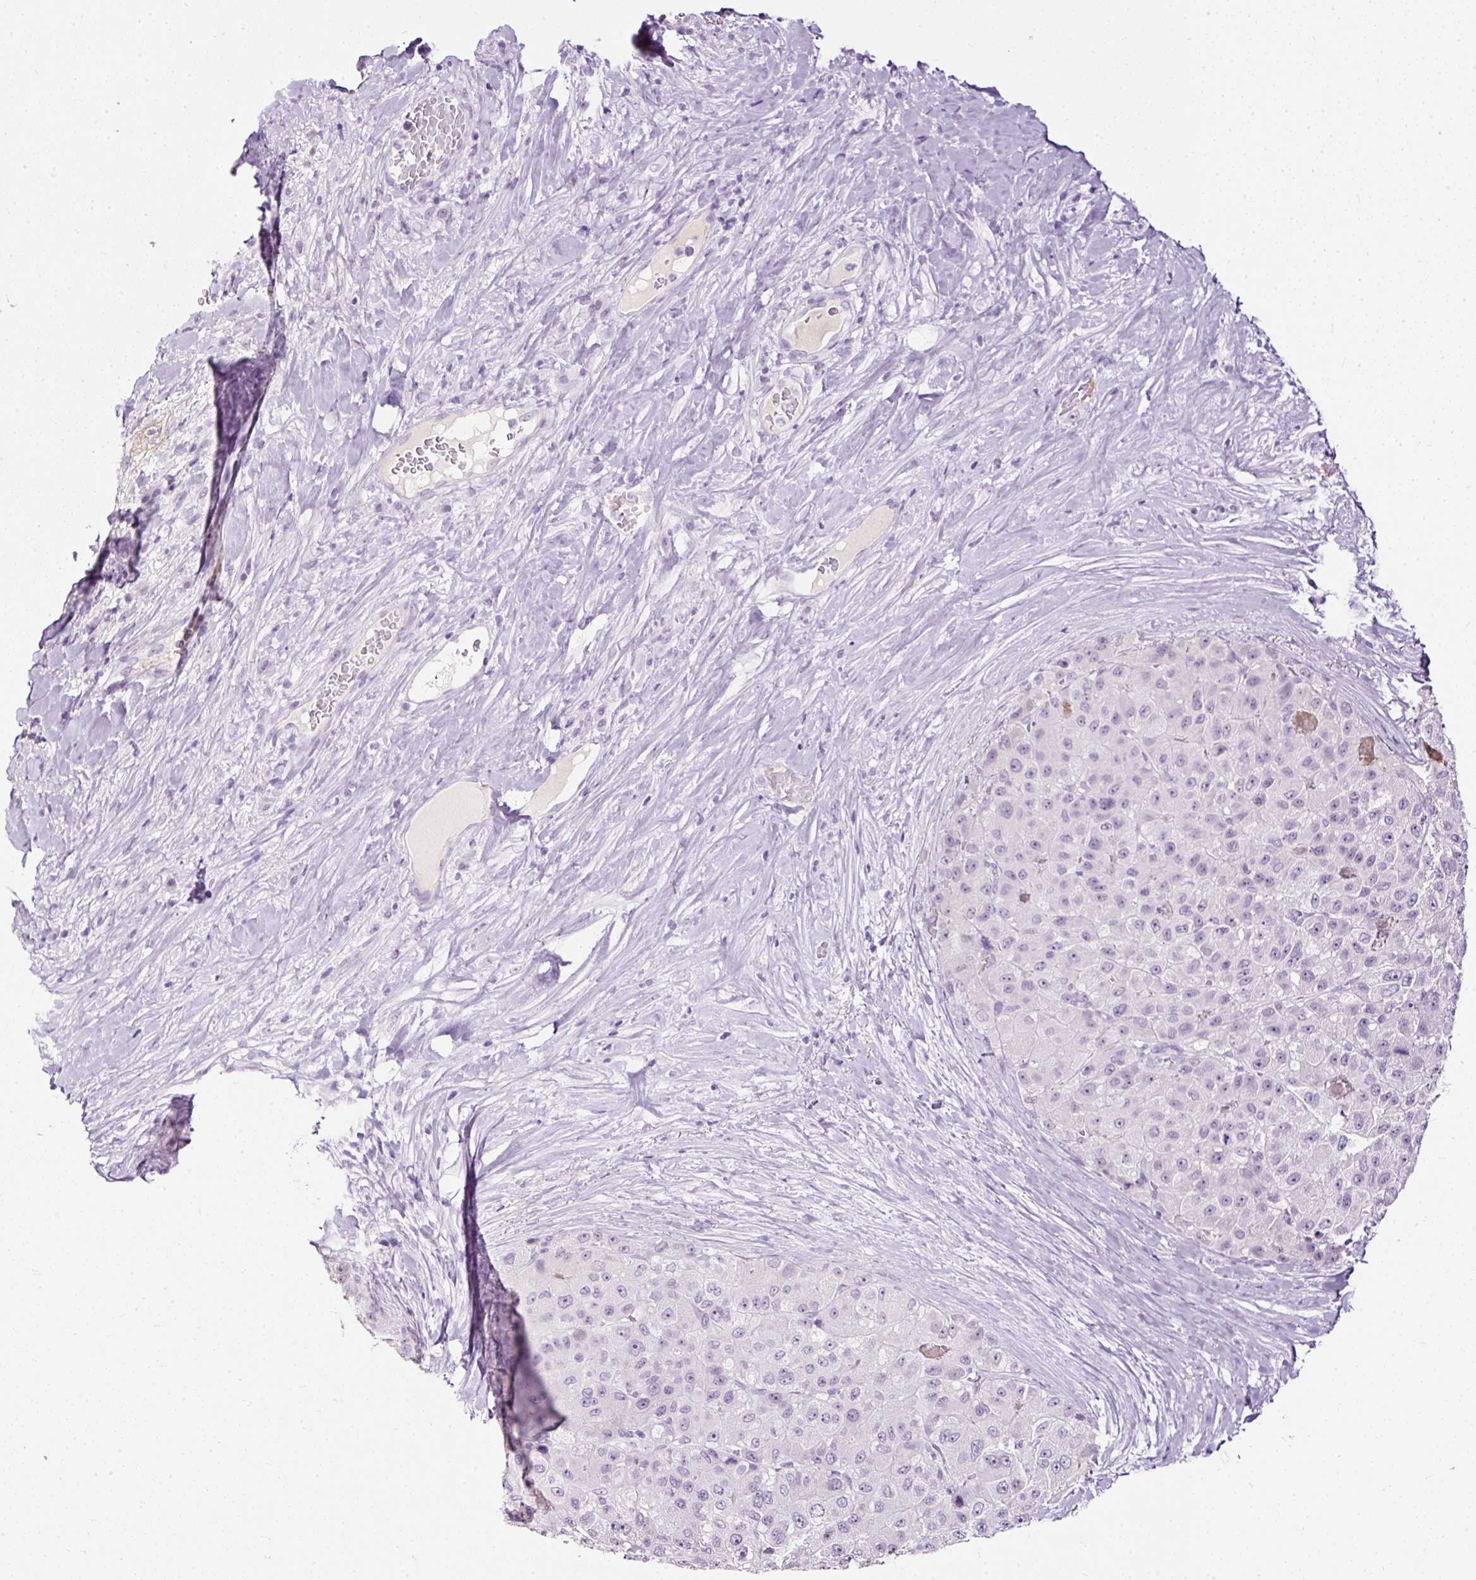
{"staining": {"intensity": "negative", "quantity": "none", "location": "none"}, "tissue": "liver cancer", "cell_type": "Tumor cells", "image_type": "cancer", "snomed": [{"axis": "morphology", "description": "Carcinoma, Hepatocellular, NOS"}, {"axis": "topography", "description": "Liver"}], "caption": "Photomicrograph shows no protein staining in tumor cells of hepatocellular carcinoma (liver) tissue.", "gene": "PDE6B", "patient": {"sex": "male", "age": 80}}